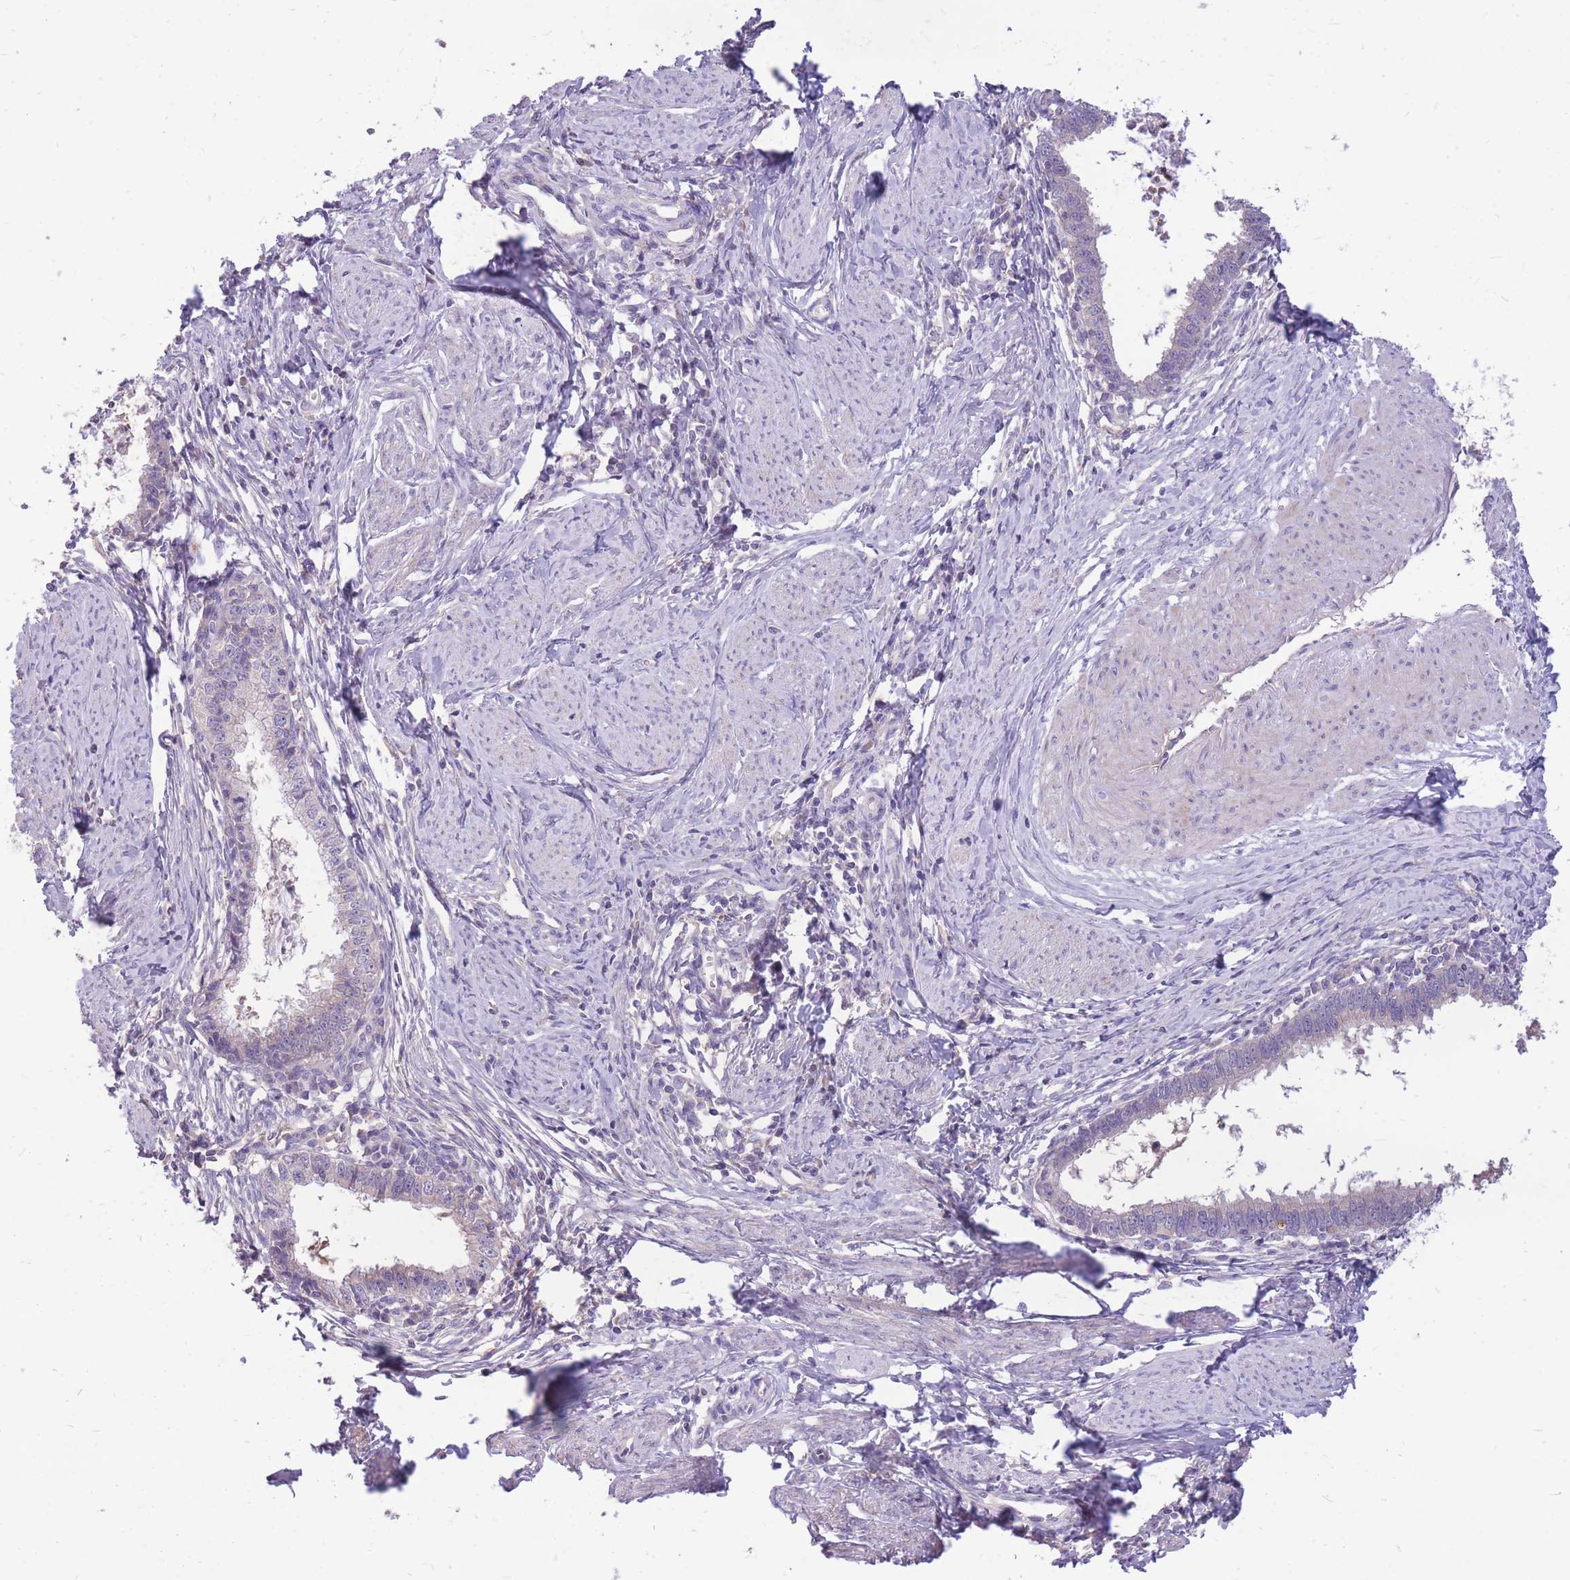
{"staining": {"intensity": "negative", "quantity": "none", "location": "none"}, "tissue": "cervical cancer", "cell_type": "Tumor cells", "image_type": "cancer", "snomed": [{"axis": "morphology", "description": "Adenocarcinoma, NOS"}, {"axis": "topography", "description": "Cervix"}], "caption": "A micrograph of cervical adenocarcinoma stained for a protein displays no brown staining in tumor cells.", "gene": "OR5T1", "patient": {"sex": "female", "age": 36}}